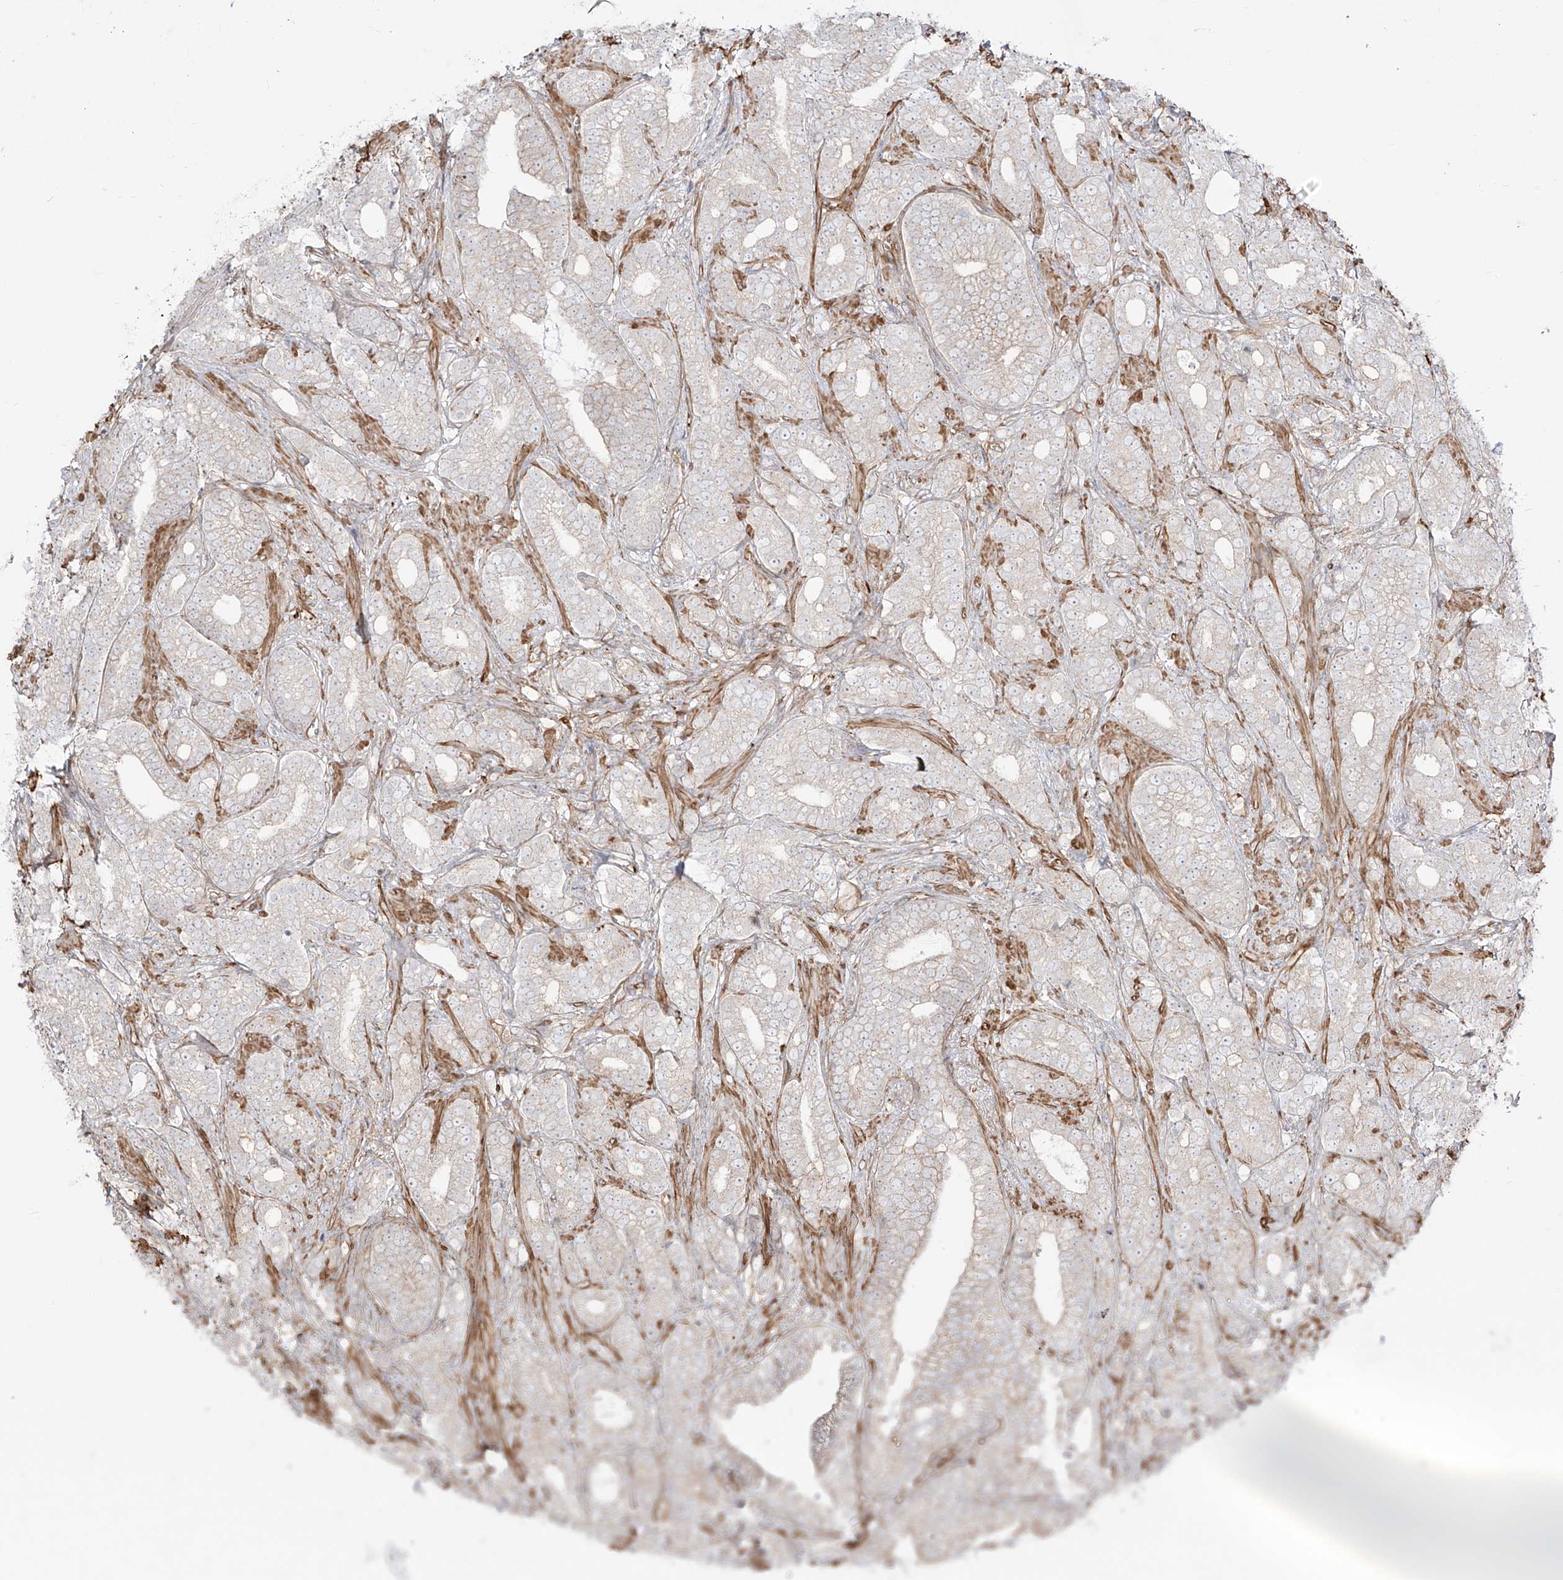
{"staining": {"intensity": "negative", "quantity": "none", "location": "none"}, "tissue": "prostate cancer", "cell_type": "Tumor cells", "image_type": "cancer", "snomed": [{"axis": "morphology", "description": "Adenocarcinoma, High grade"}, {"axis": "topography", "description": "Prostate and seminal vesicle, NOS"}], "caption": "Immunohistochemistry image of neoplastic tissue: human prostate cancer stained with DAB (3,3'-diaminobenzidine) shows no significant protein positivity in tumor cells.", "gene": "ZNF180", "patient": {"sex": "male", "age": 67}}